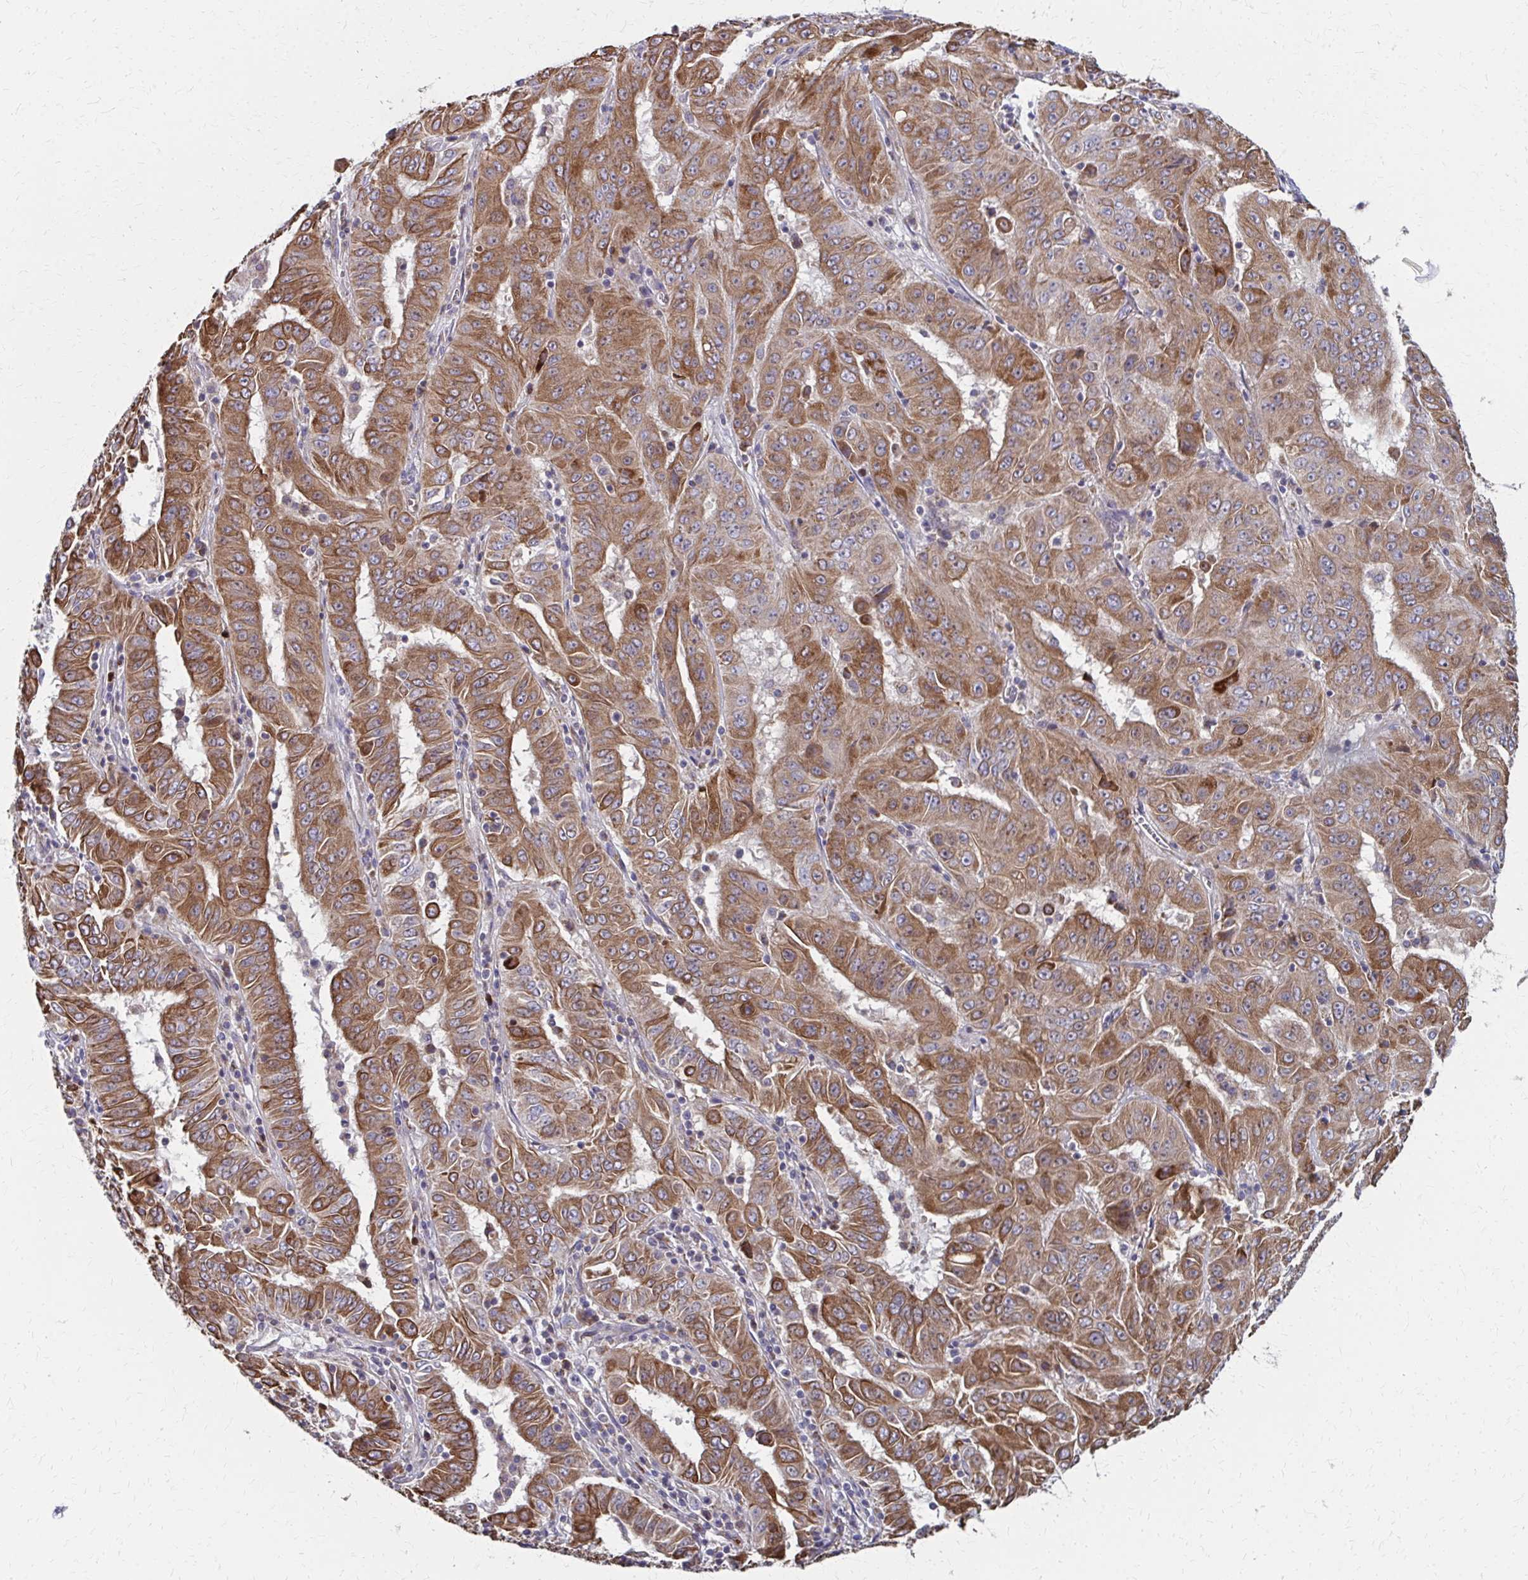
{"staining": {"intensity": "moderate", "quantity": ">75%", "location": "cytoplasmic/membranous"}, "tissue": "pancreatic cancer", "cell_type": "Tumor cells", "image_type": "cancer", "snomed": [{"axis": "morphology", "description": "Adenocarcinoma, NOS"}, {"axis": "topography", "description": "Pancreas"}], "caption": "DAB (3,3'-diaminobenzidine) immunohistochemical staining of human pancreatic cancer (adenocarcinoma) reveals moderate cytoplasmic/membranous protein staining in approximately >75% of tumor cells.", "gene": "FAHD1", "patient": {"sex": "male", "age": 63}}